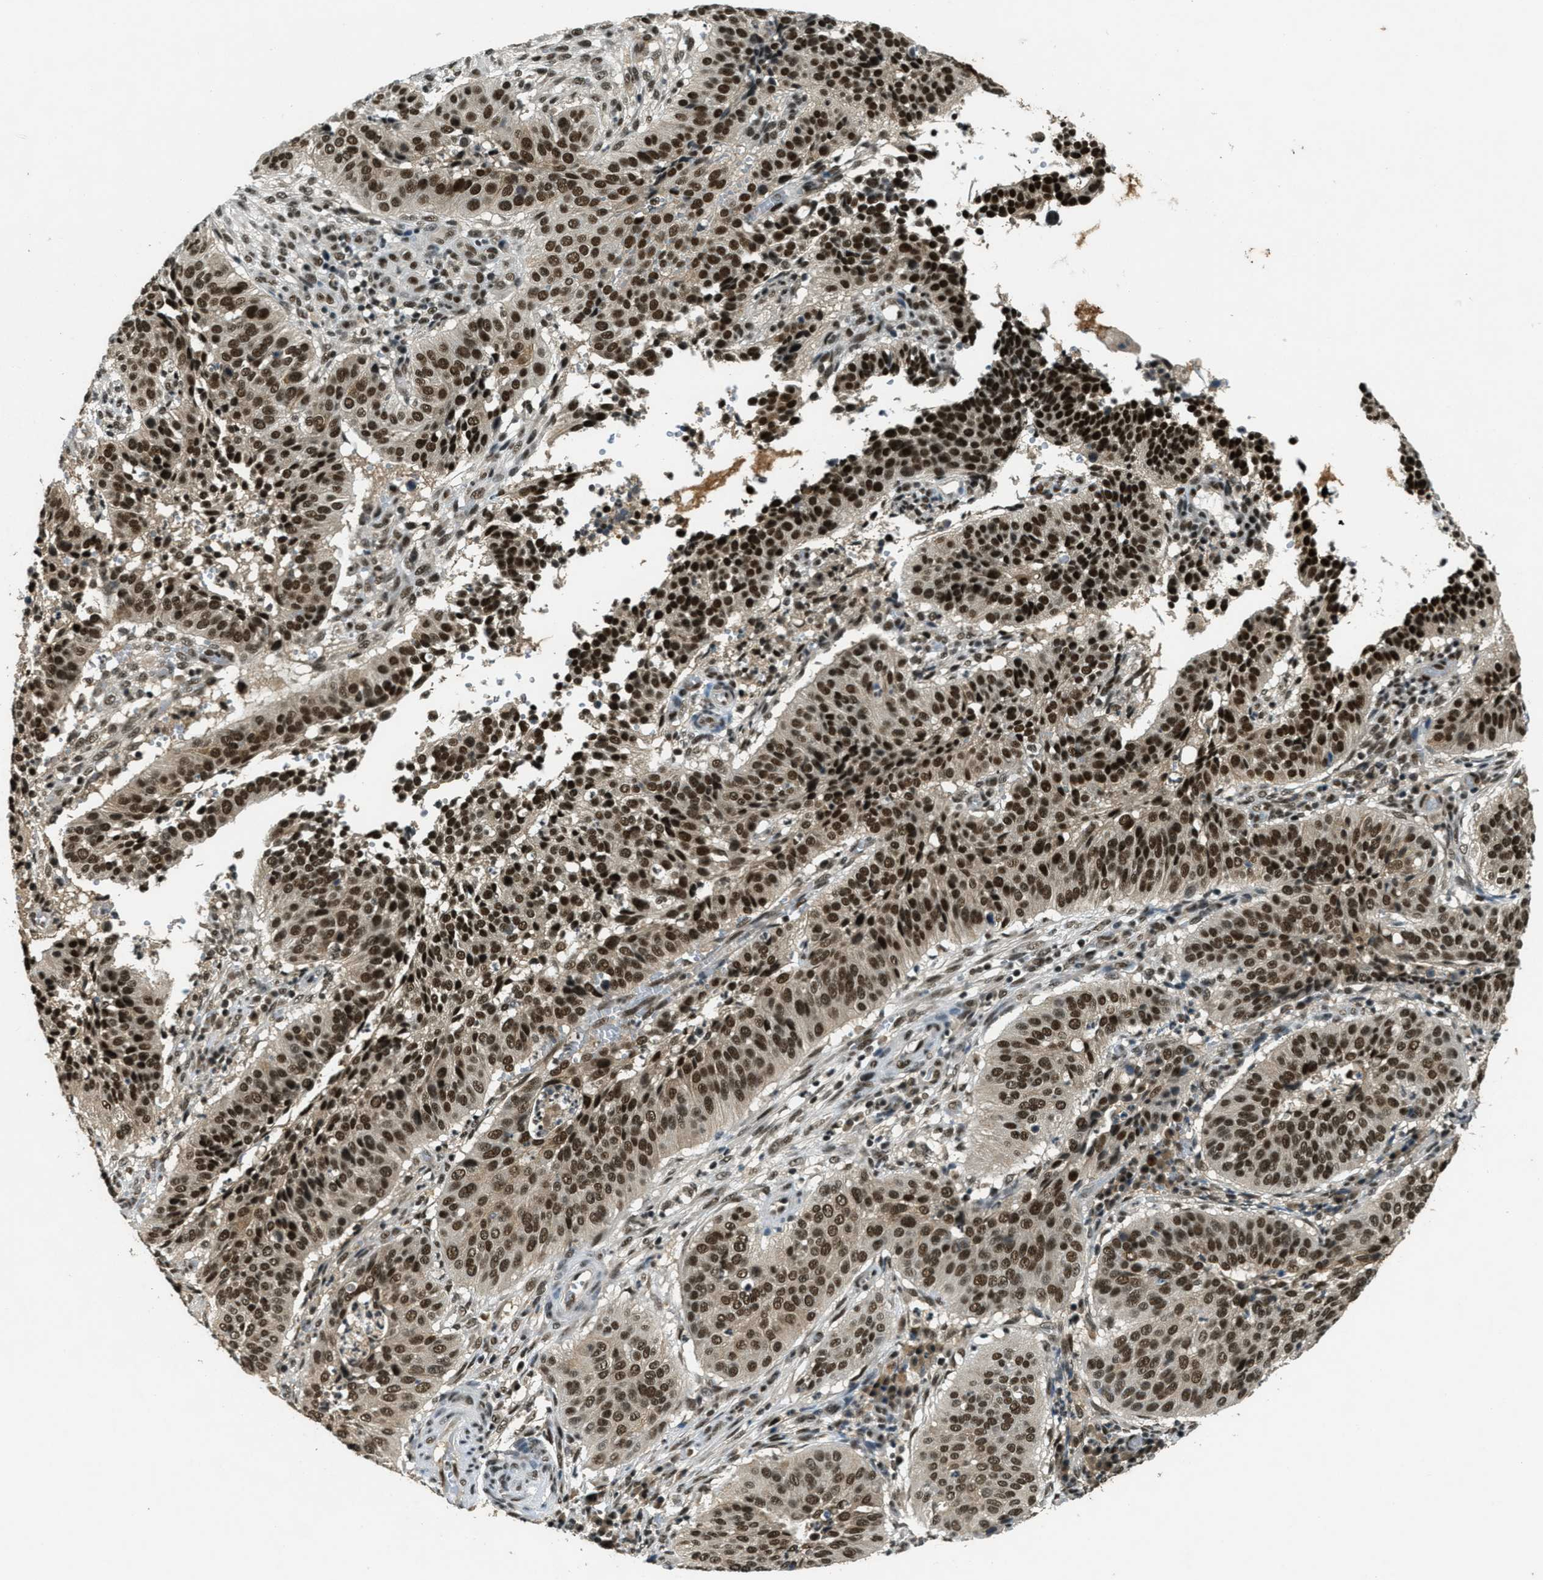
{"staining": {"intensity": "strong", "quantity": ">75%", "location": "nuclear"}, "tissue": "cervical cancer", "cell_type": "Tumor cells", "image_type": "cancer", "snomed": [{"axis": "morphology", "description": "Normal tissue, NOS"}, {"axis": "morphology", "description": "Squamous cell carcinoma, NOS"}, {"axis": "topography", "description": "Cervix"}], "caption": "Cervical cancer (squamous cell carcinoma) stained for a protein shows strong nuclear positivity in tumor cells. The staining was performed using DAB (3,3'-diaminobenzidine) to visualize the protein expression in brown, while the nuclei were stained in blue with hematoxylin (Magnification: 20x).", "gene": "ZNF148", "patient": {"sex": "female", "age": 39}}